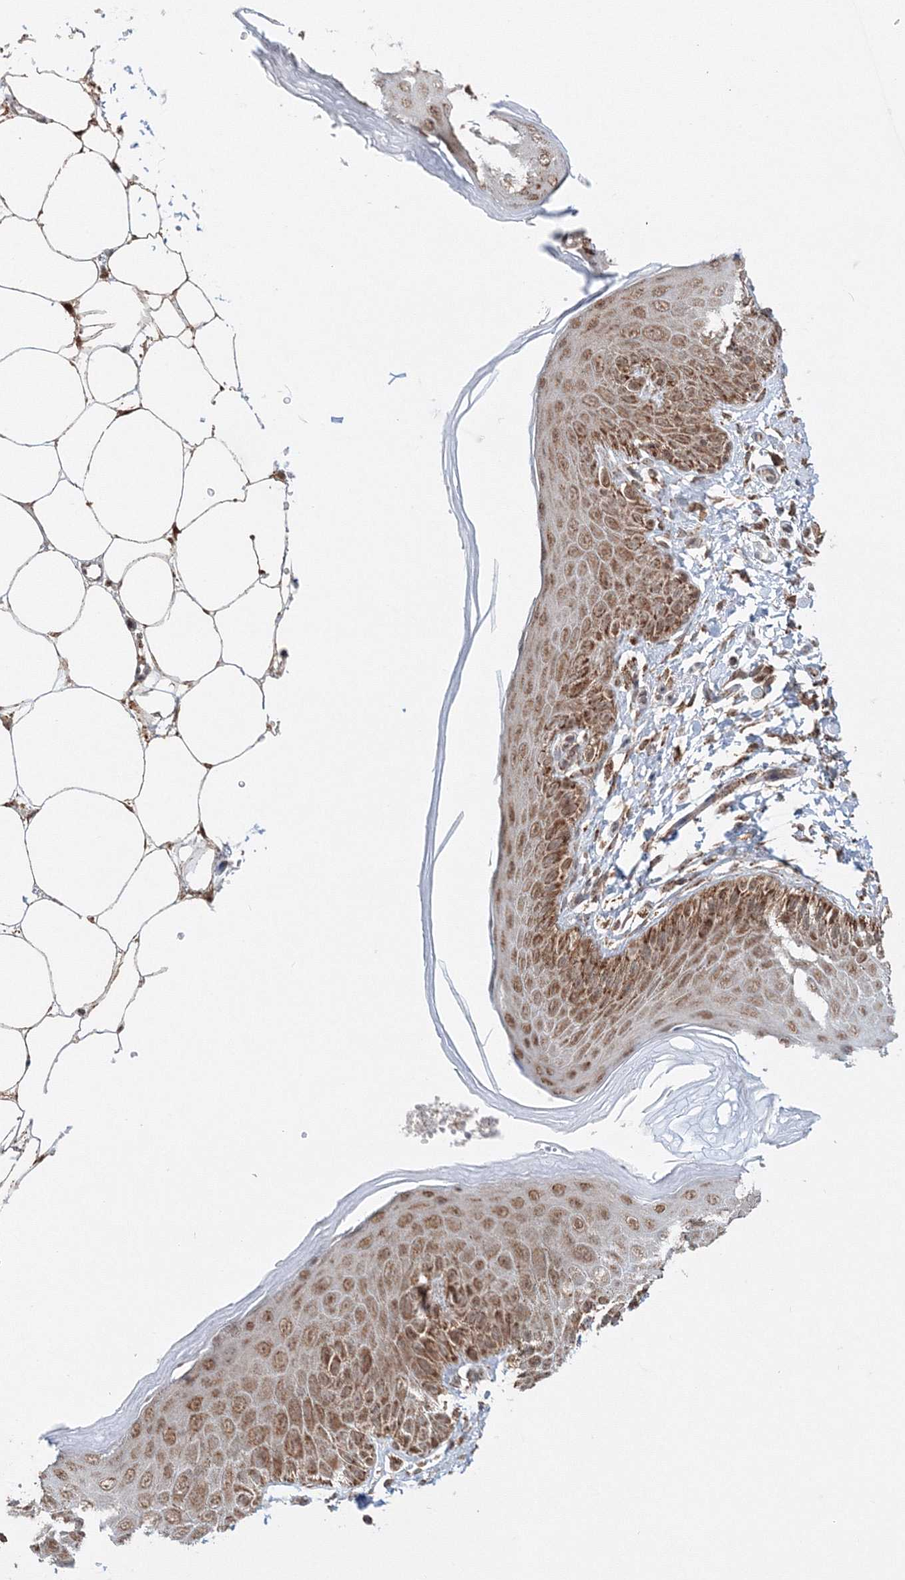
{"staining": {"intensity": "moderate", "quantity": ">75%", "location": "cytoplasmic/membranous,nuclear"}, "tissue": "skin", "cell_type": "Epidermal cells", "image_type": "normal", "snomed": [{"axis": "morphology", "description": "Normal tissue, NOS"}, {"axis": "topography", "description": "Anal"}], "caption": "Immunohistochemical staining of benign human skin demonstrates medium levels of moderate cytoplasmic/membranous,nuclear staining in approximately >75% of epidermal cells. Using DAB (brown) and hematoxylin (blue) stains, captured at high magnification using brightfield microscopy.", "gene": "PSMD6", "patient": {"sex": "male", "age": 44}}